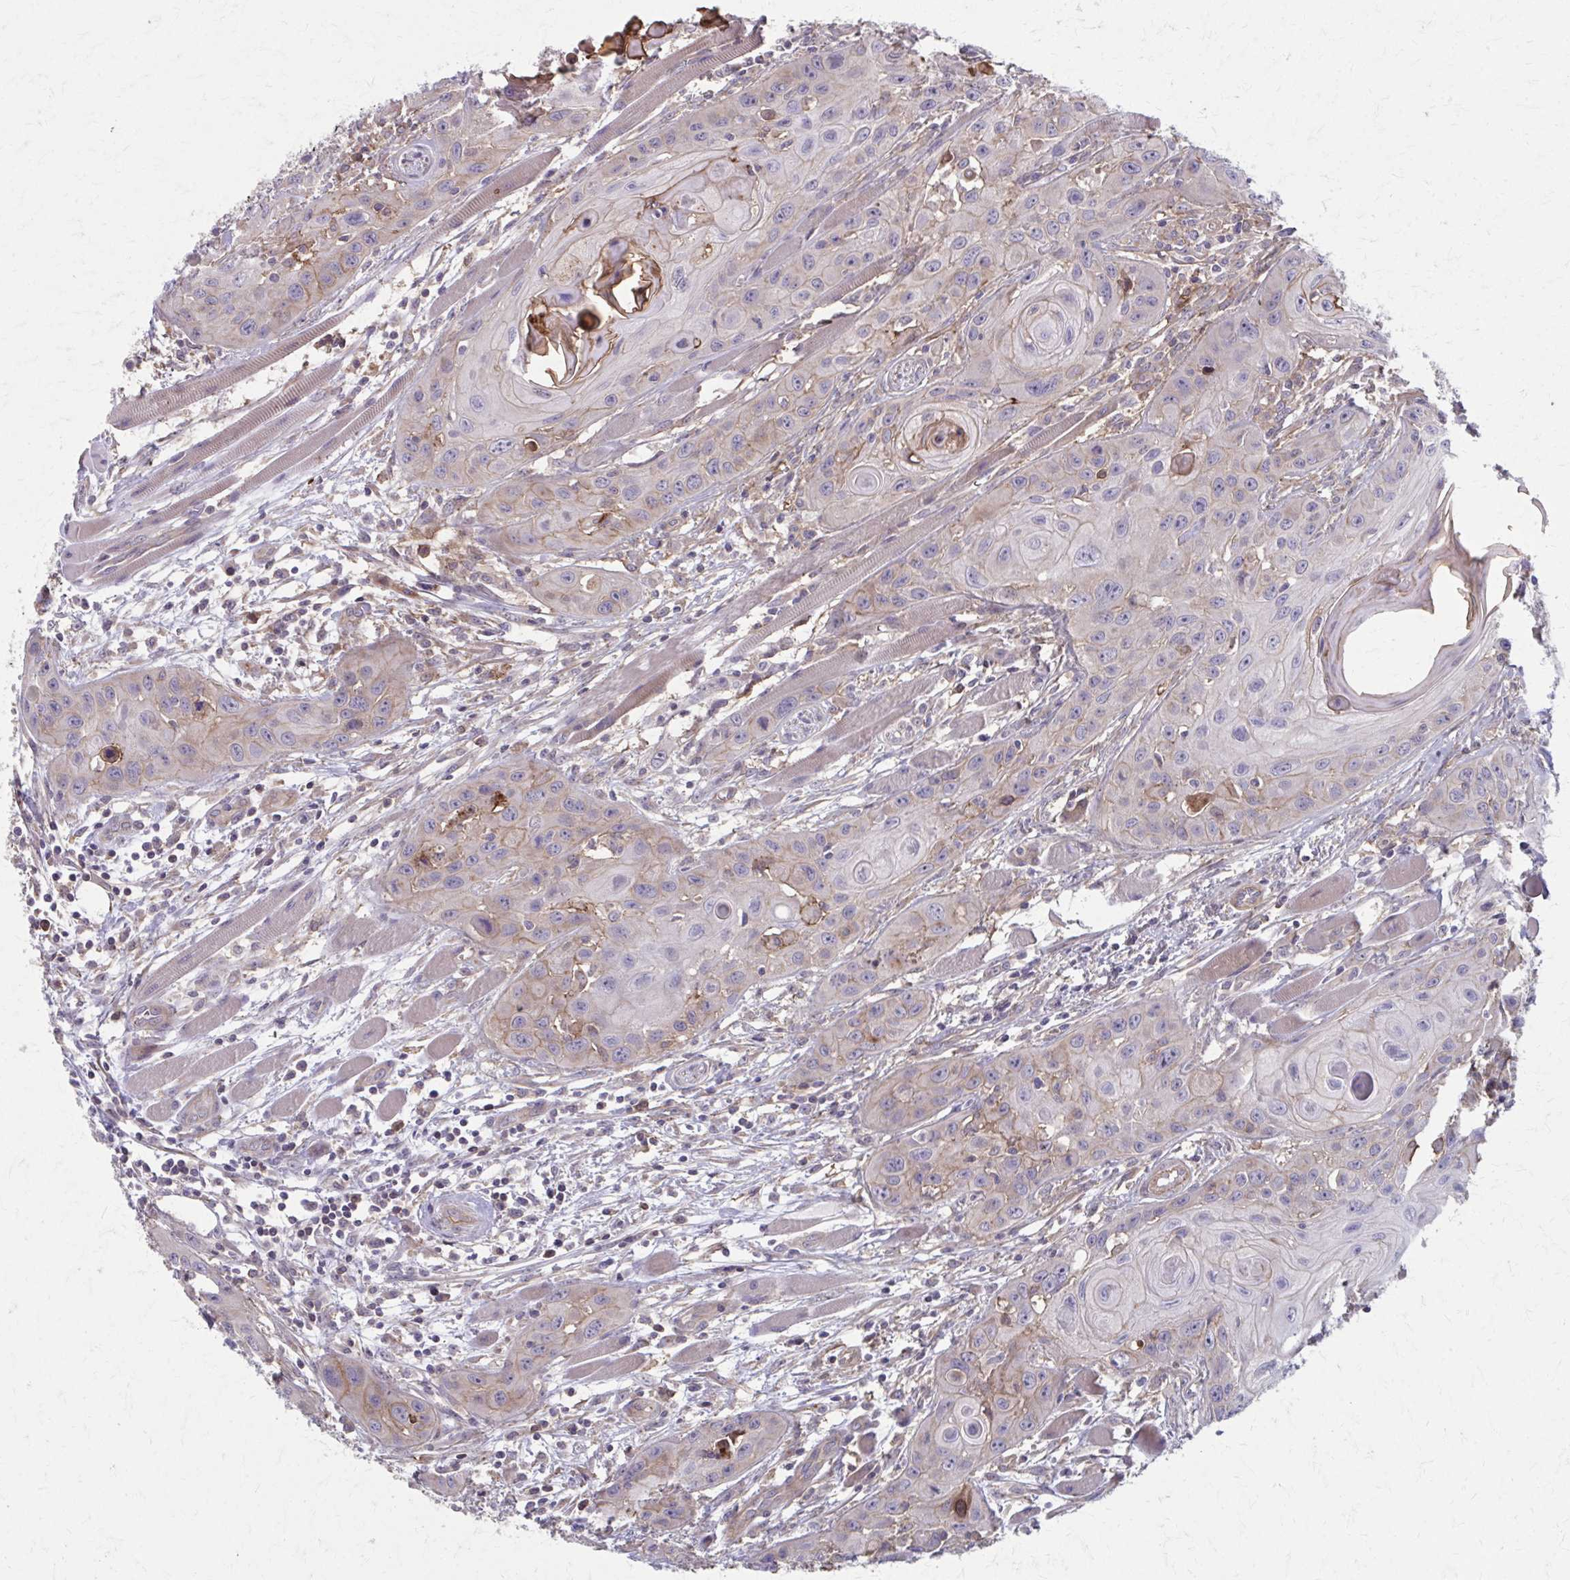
{"staining": {"intensity": "moderate", "quantity": "<25%", "location": "cytoplasmic/membranous"}, "tissue": "head and neck cancer", "cell_type": "Tumor cells", "image_type": "cancer", "snomed": [{"axis": "morphology", "description": "Squamous cell carcinoma, NOS"}, {"axis": "topography", "description": "Oral tissue"}, {"axis": "topography", "description": "Head-Neck"}], "caption": "Head and neck squamous cell carcinoma stained for a protein shows moderate cytoplasmic/membranous positivity in tumor cells.", "gene": "MMP14", "patient": {"sex": "male", "age": 58}}